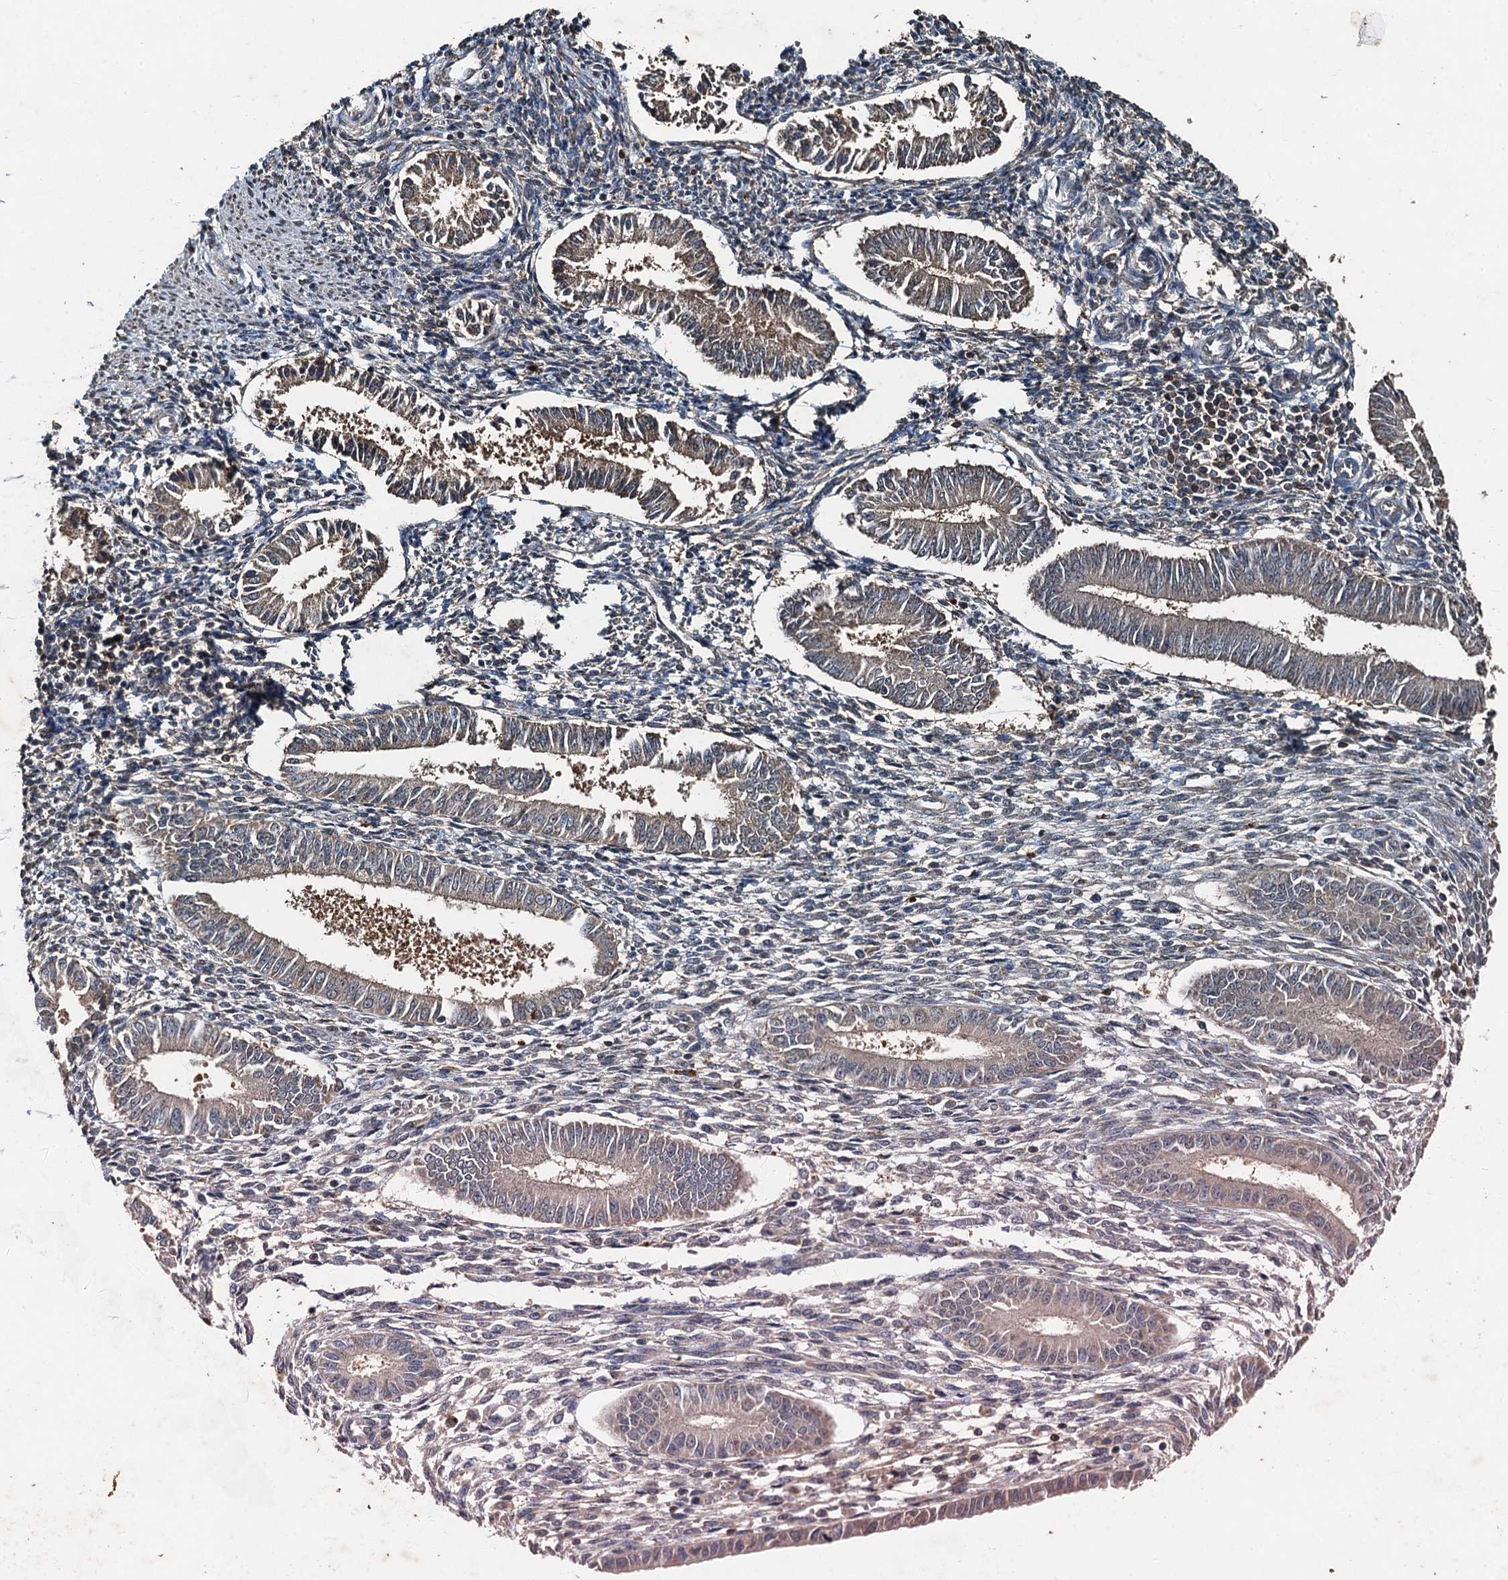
{"staining": {"intensity": "negative", "quantity": "none", "location": "none"}, "tissue": "endometrium", "cell_type": "Cells in endometrial stroma", "image_type": "normal", "snomed": [{"axis": "morphology", "description": "Normal tissue, NOS"}, {"axis": "topography", "description": "Uterus"}, {"axis": "topography", "description": "Endometrium"}], "caption": "There is no significant positivity in cells in endometrial stroma of endometrium. (Stains: DAB IHC with hematoxylin counter stain, Microscopy: brightfield microscopy at high magnification).", "gene": "TCTN1", "patient": {"sex": "female", "age": 48}}